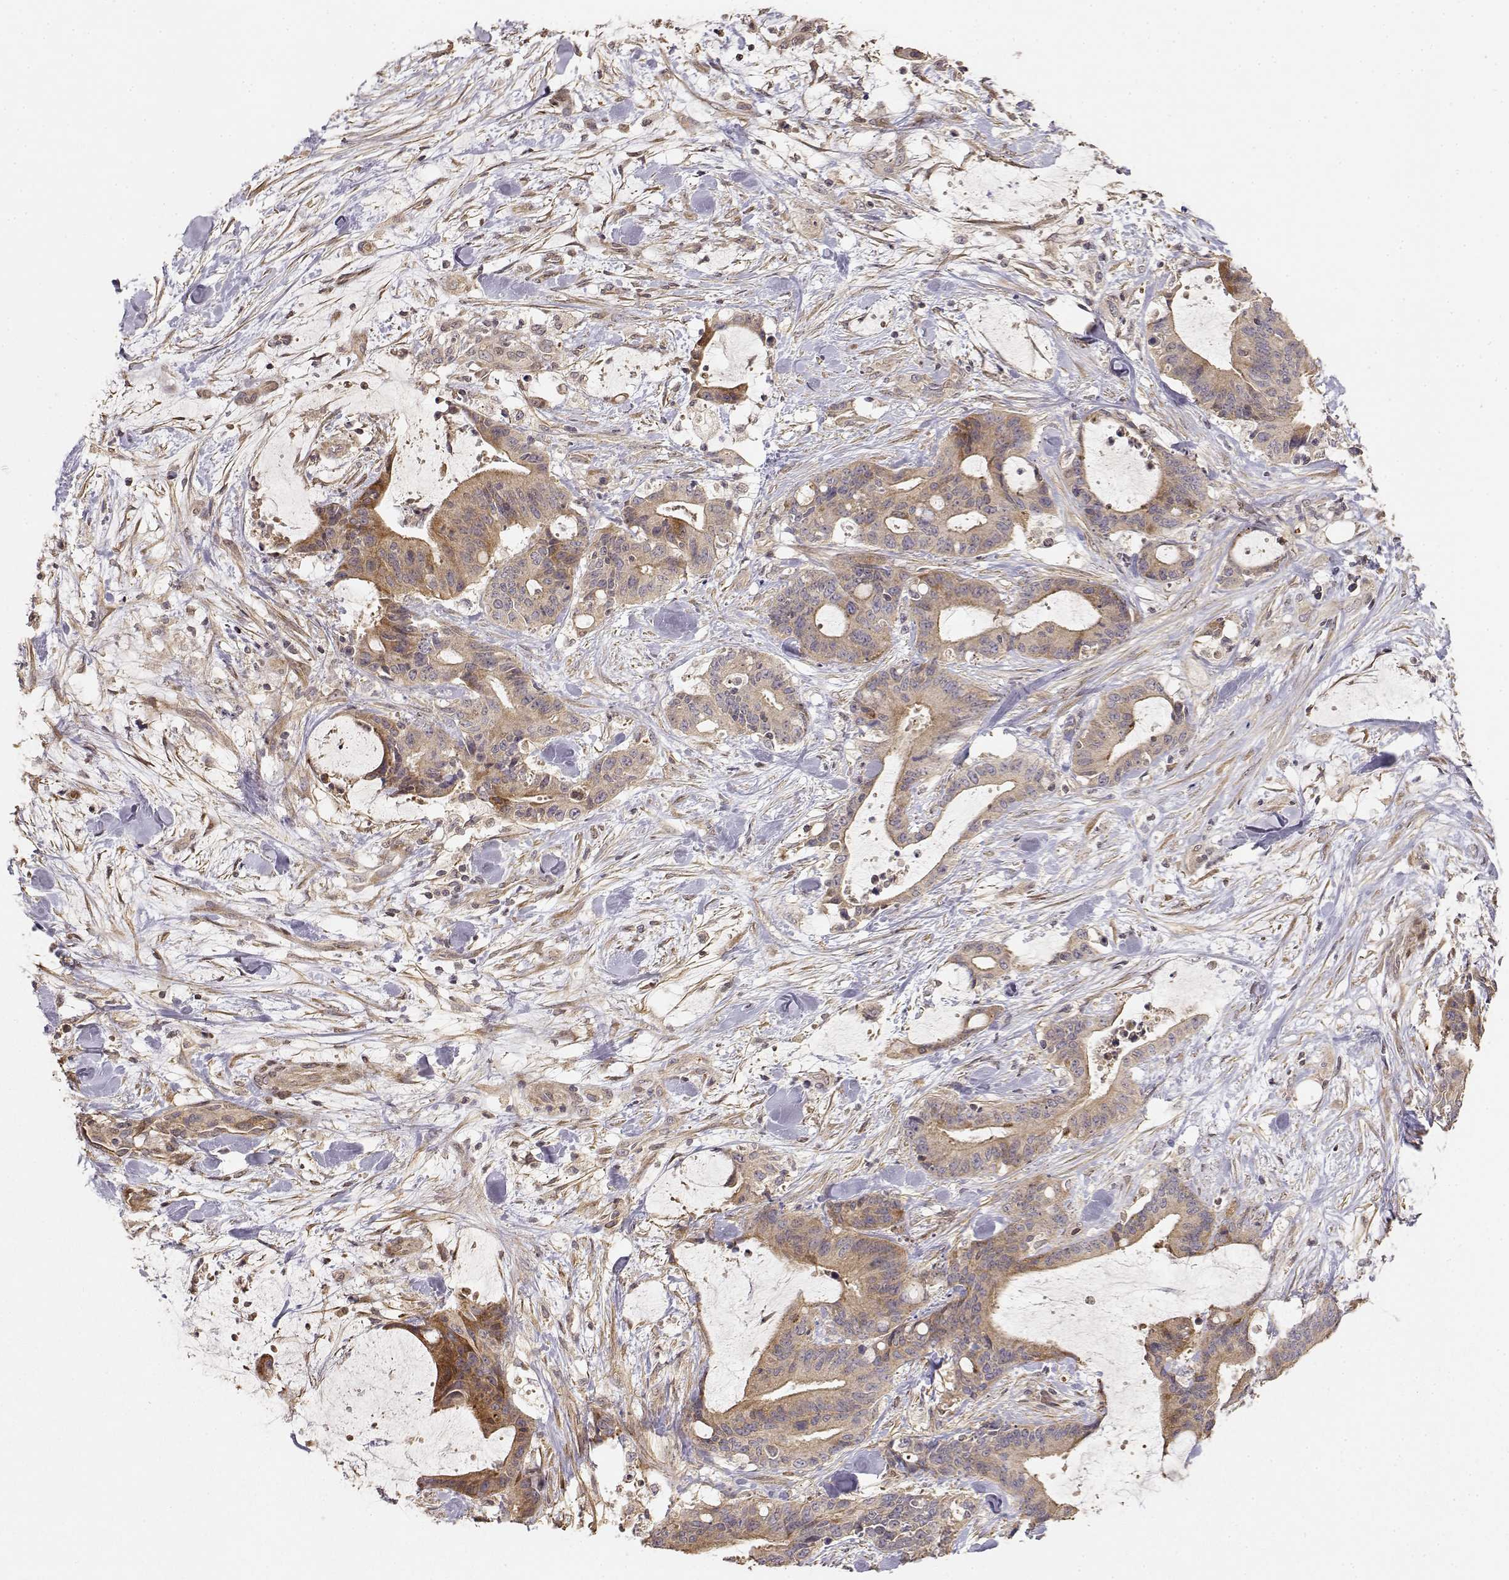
{"staining": {"intensity": "weak", "quantity": ">75%", "location": "cytoplasmic/membranous"}, "tissue": "liver cancer", "cell_type": "Tumor cells", "image_type": "cancer", "snomed": [{"axis": "morphology", "description": "Cholangiocarcinoma"}, {"axis": "topography", "description": "Liver"}], "caption": "Protein staining reveals weak cytoplasmic/membranous expression in approximately >75% of tumor cells in liver cancer.", "gene": "PICK1", "patient": {"sex": "female", "age": 73}}